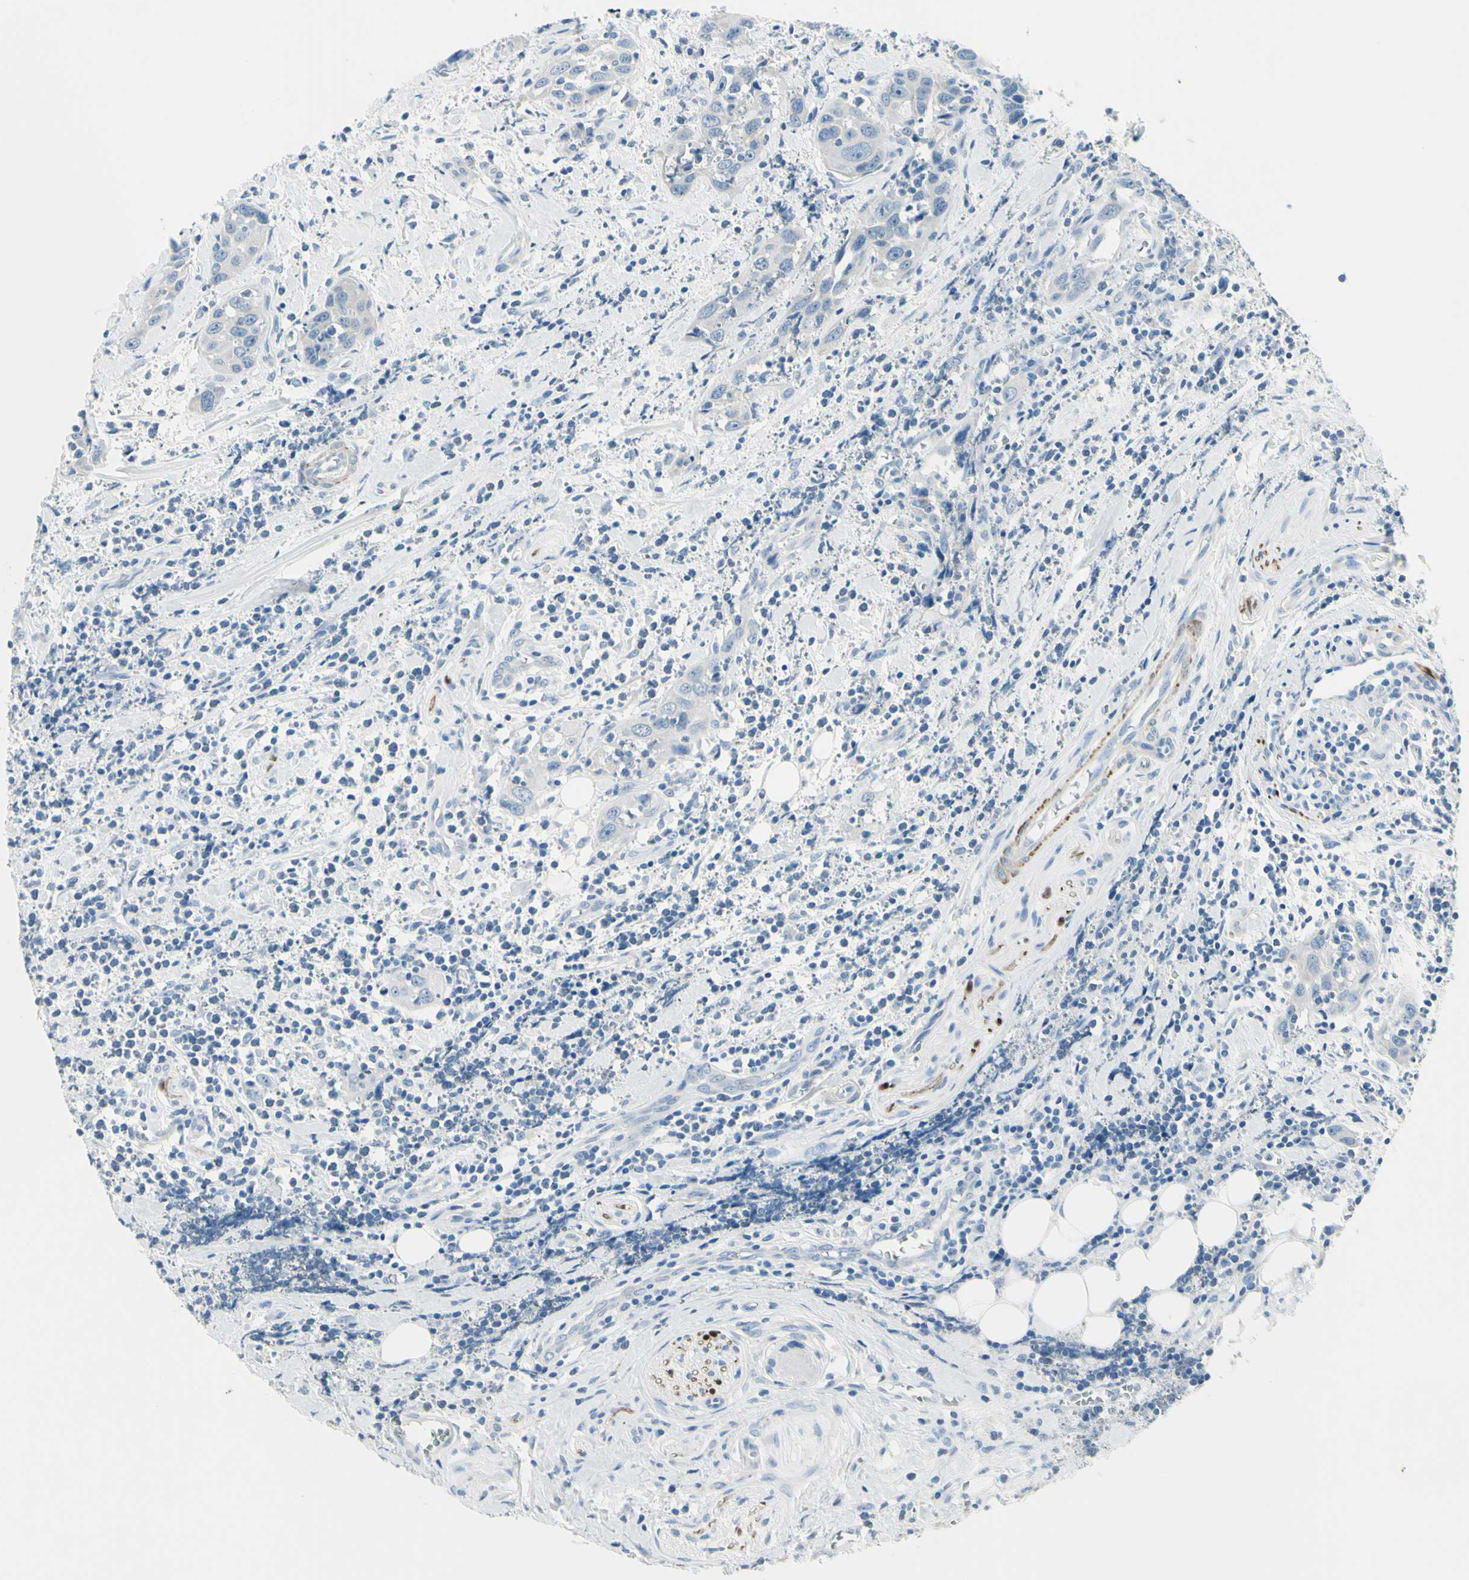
{"staining": {"intensity": "negative", "quantity": "none", "location": "none"}, "tissue": "head and neck cancer", "cell_type": "Tumor cells", "image_type": "cancer", "snomed": [{"axis": "morphology", "description": "Squamous cell carcinoma, NOS"}, {"axis": "topography", "description": "Oral tissue"}, {"axis": "topography", "description": "Head-Neck"}], "caption": "Immunohistochemistry (IHC) histopathology image of neoplastic tissue: head and neck squamous cell carcinoma stained with DAB (3,3'-diaminobenzidine) shows no significant protein positivity in tumor cells.", "gene": "CDH15", "patient": {"sex": "female", "age": 50}}